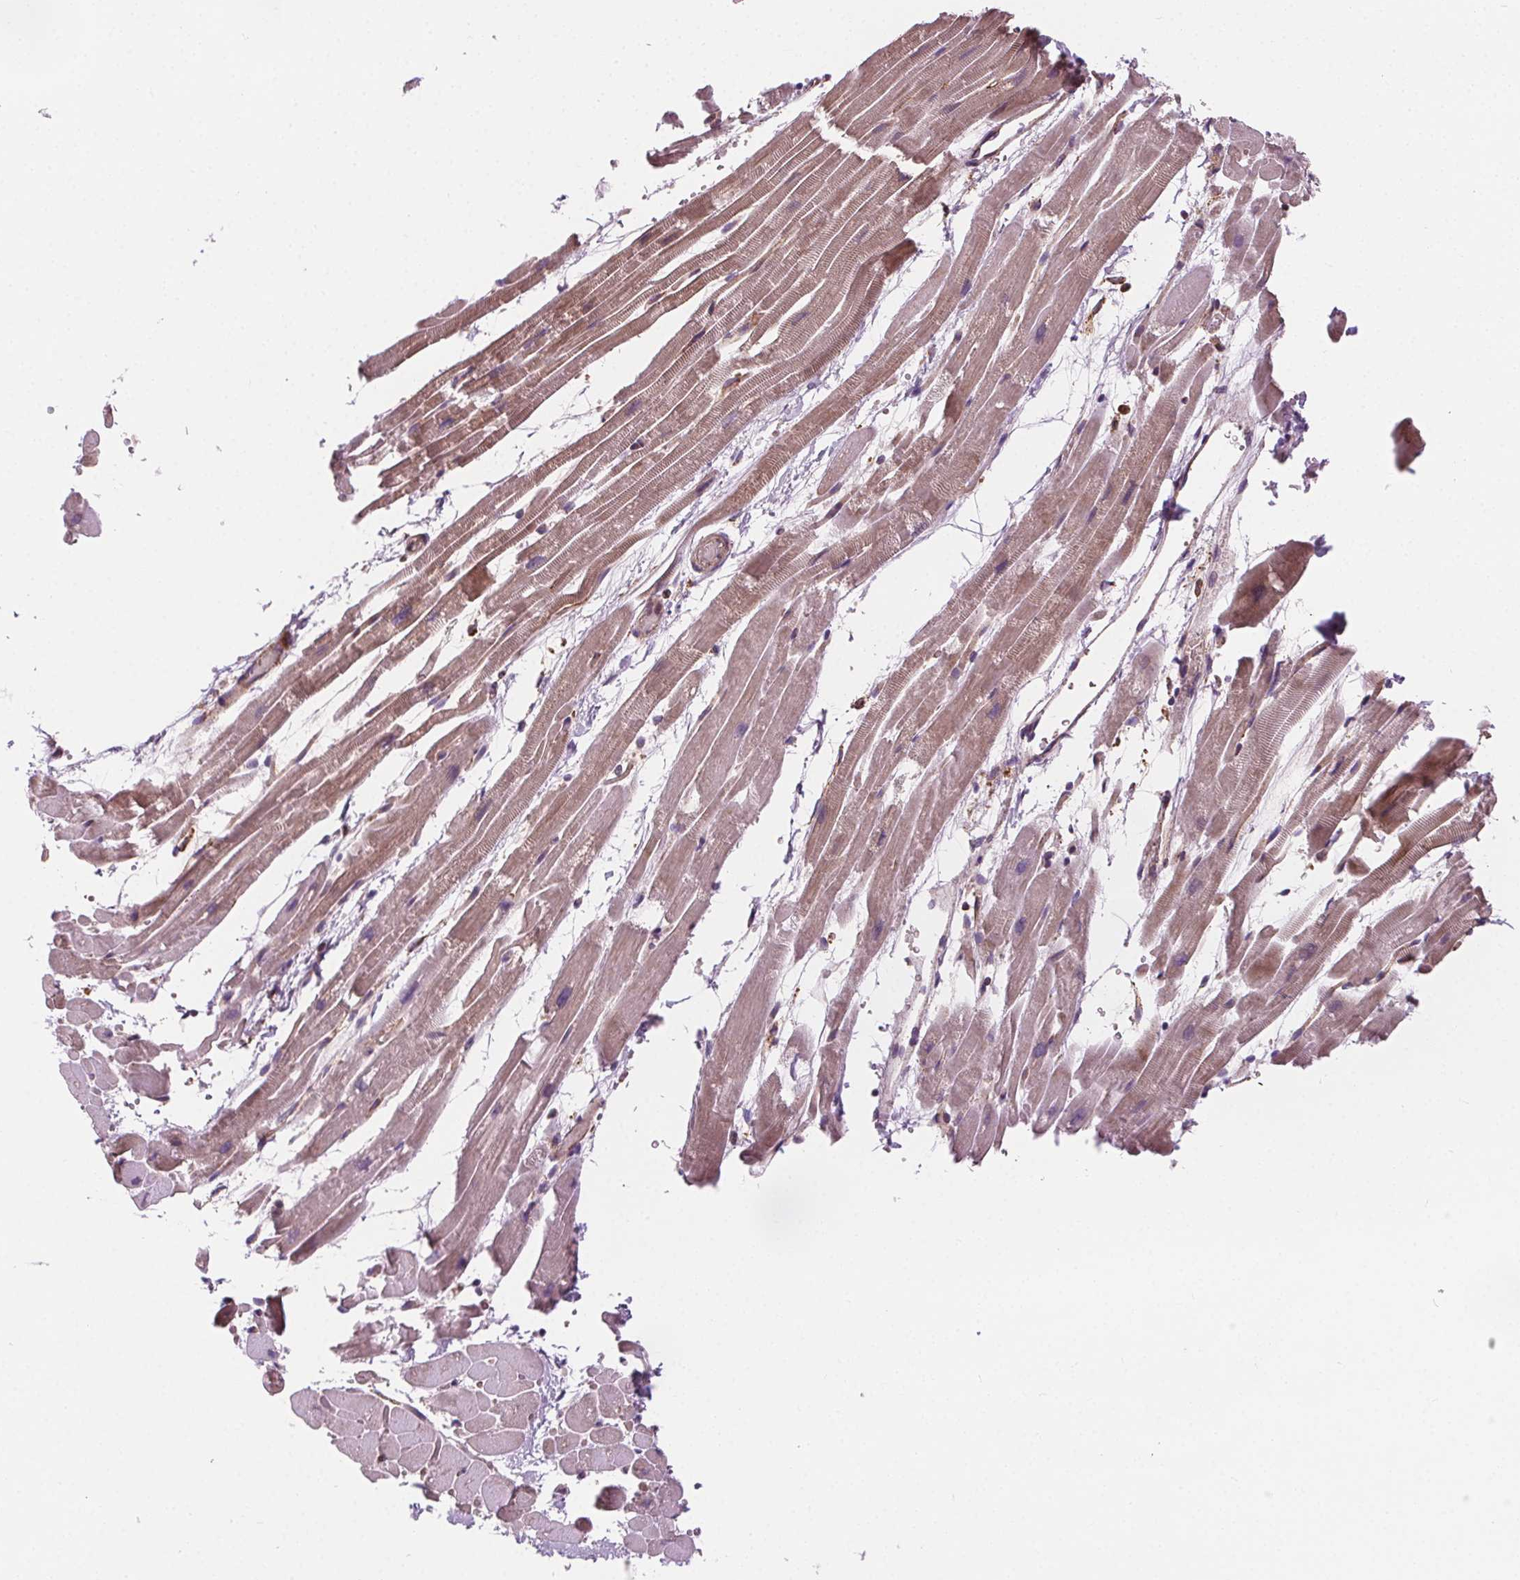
{"staining": {"intensity": "moderate", "quantity": ">75%", "location": "cytoplasmic/membranous"}, "tissue": "heart muscle", "cell_type": "Cardiomyocytes", "image_type": "normal", "snomed": [{"axis": "morphology", "description": "Normal tissue, NOS"}, {"axis": "topography", "description": "Heart"}], "caption": "Protein staining by immunohistochemistry (IHC) demonstrates moderate cytoplasmic/membranous positivity in approximately >75% of cardiomyocytes in unremarkable heart muscle. (Brightfield microscopy of DAB IHC at high magnification).", "gene": "GOLT1B", "patient": {"sex": "male", "age": 37}}